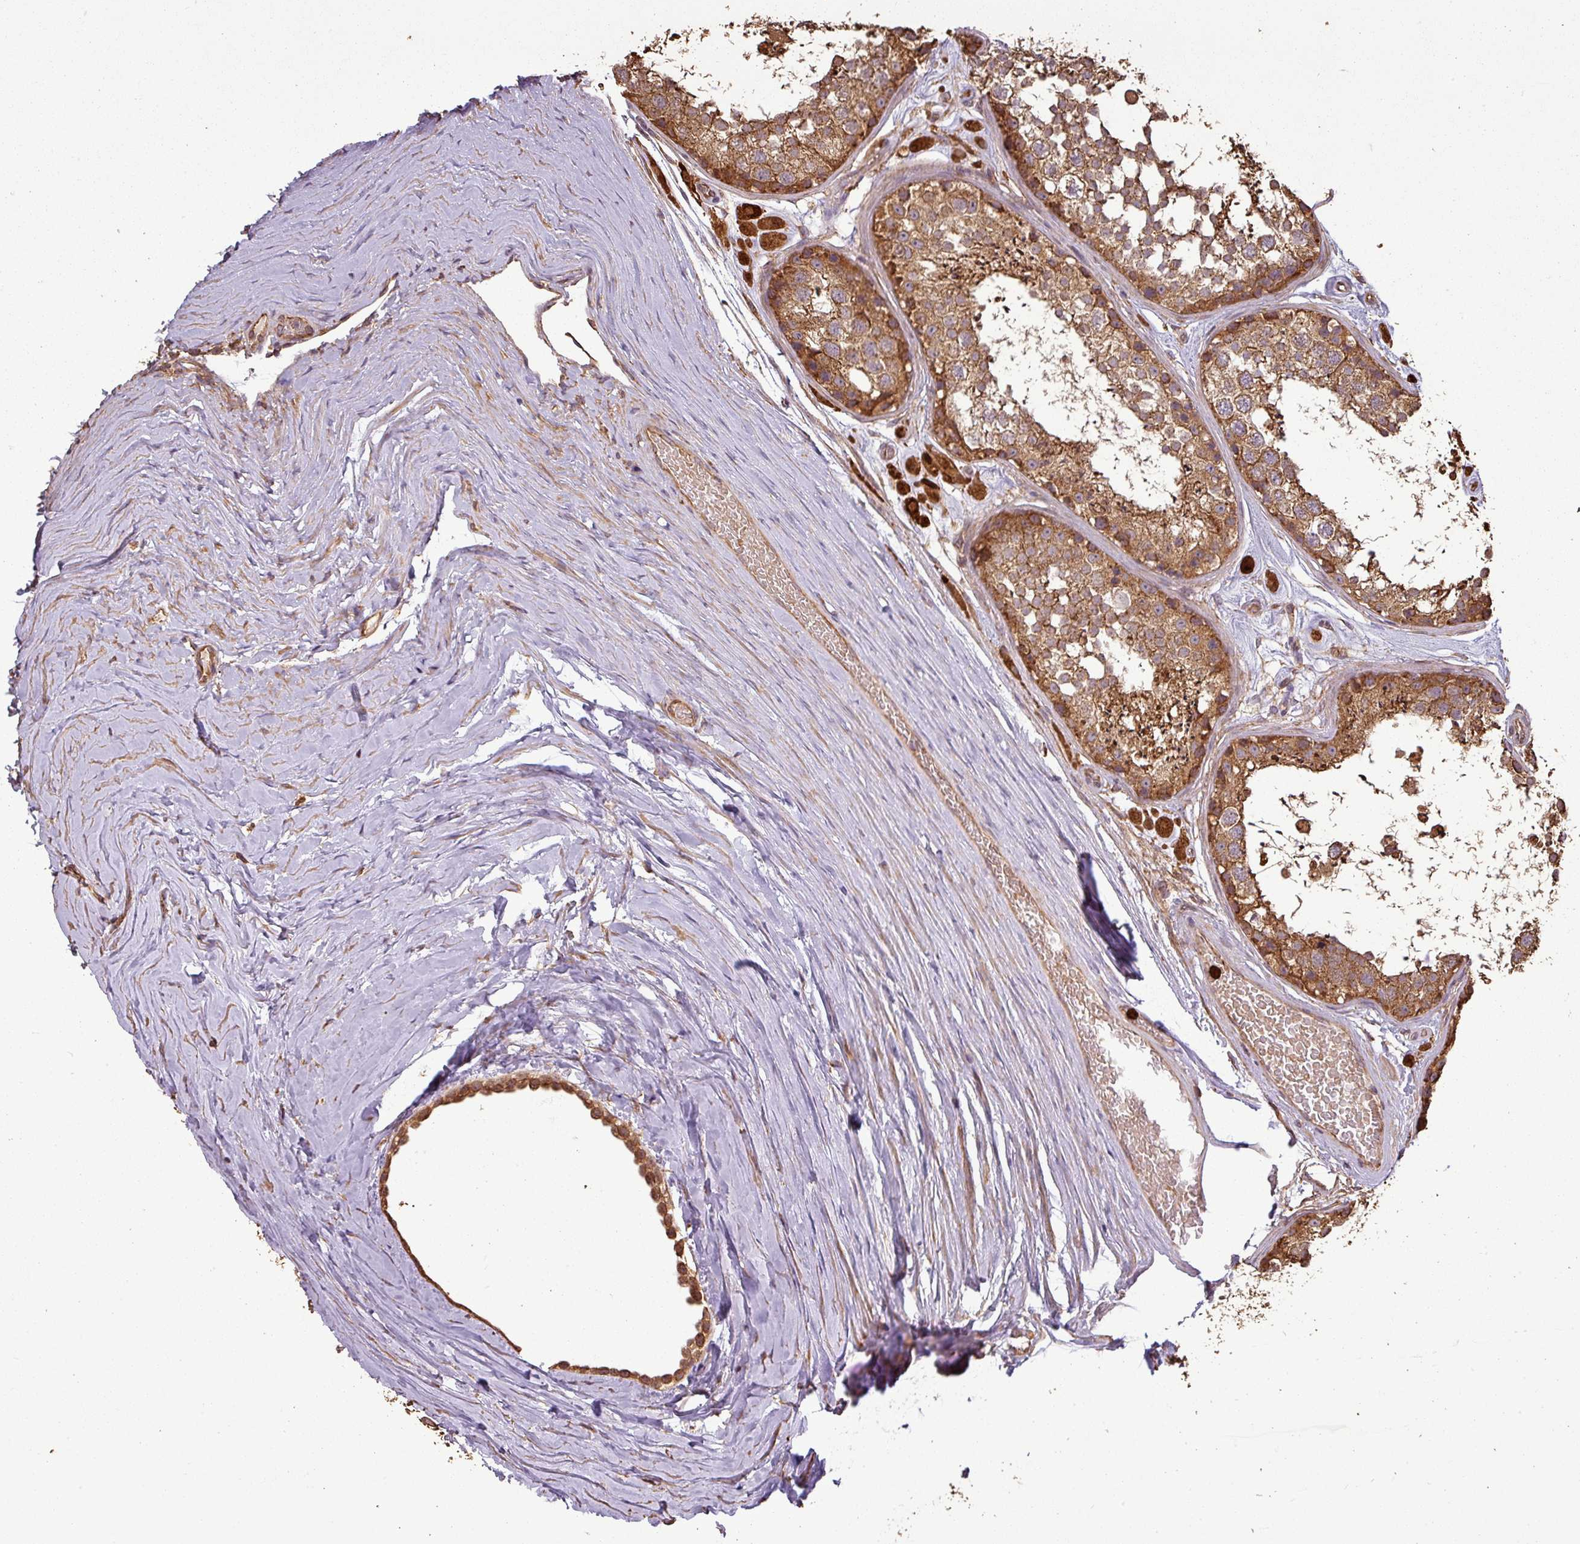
{"staining": {"intensity": "moderate", "quantity": ">75%", "location": "cytoplasmic/membranous"}, "tissue": "testis", "cell_type": "Cells in seminiferous ducts", "image_type": "normal", "snomed": [{"axis": "morphology", "description": "Normal tissue, NOS"}, {"axis": "topography", "description": "Testis"}], "caption": "Testis stained for a protein (brown) demonstrates moderate cytoplasmic/membranous positive positivity in about >75% of cells in seminiferous ducts.", "gene": "PLEKHM1", "patient": {"sex": "male", "age": 25}}